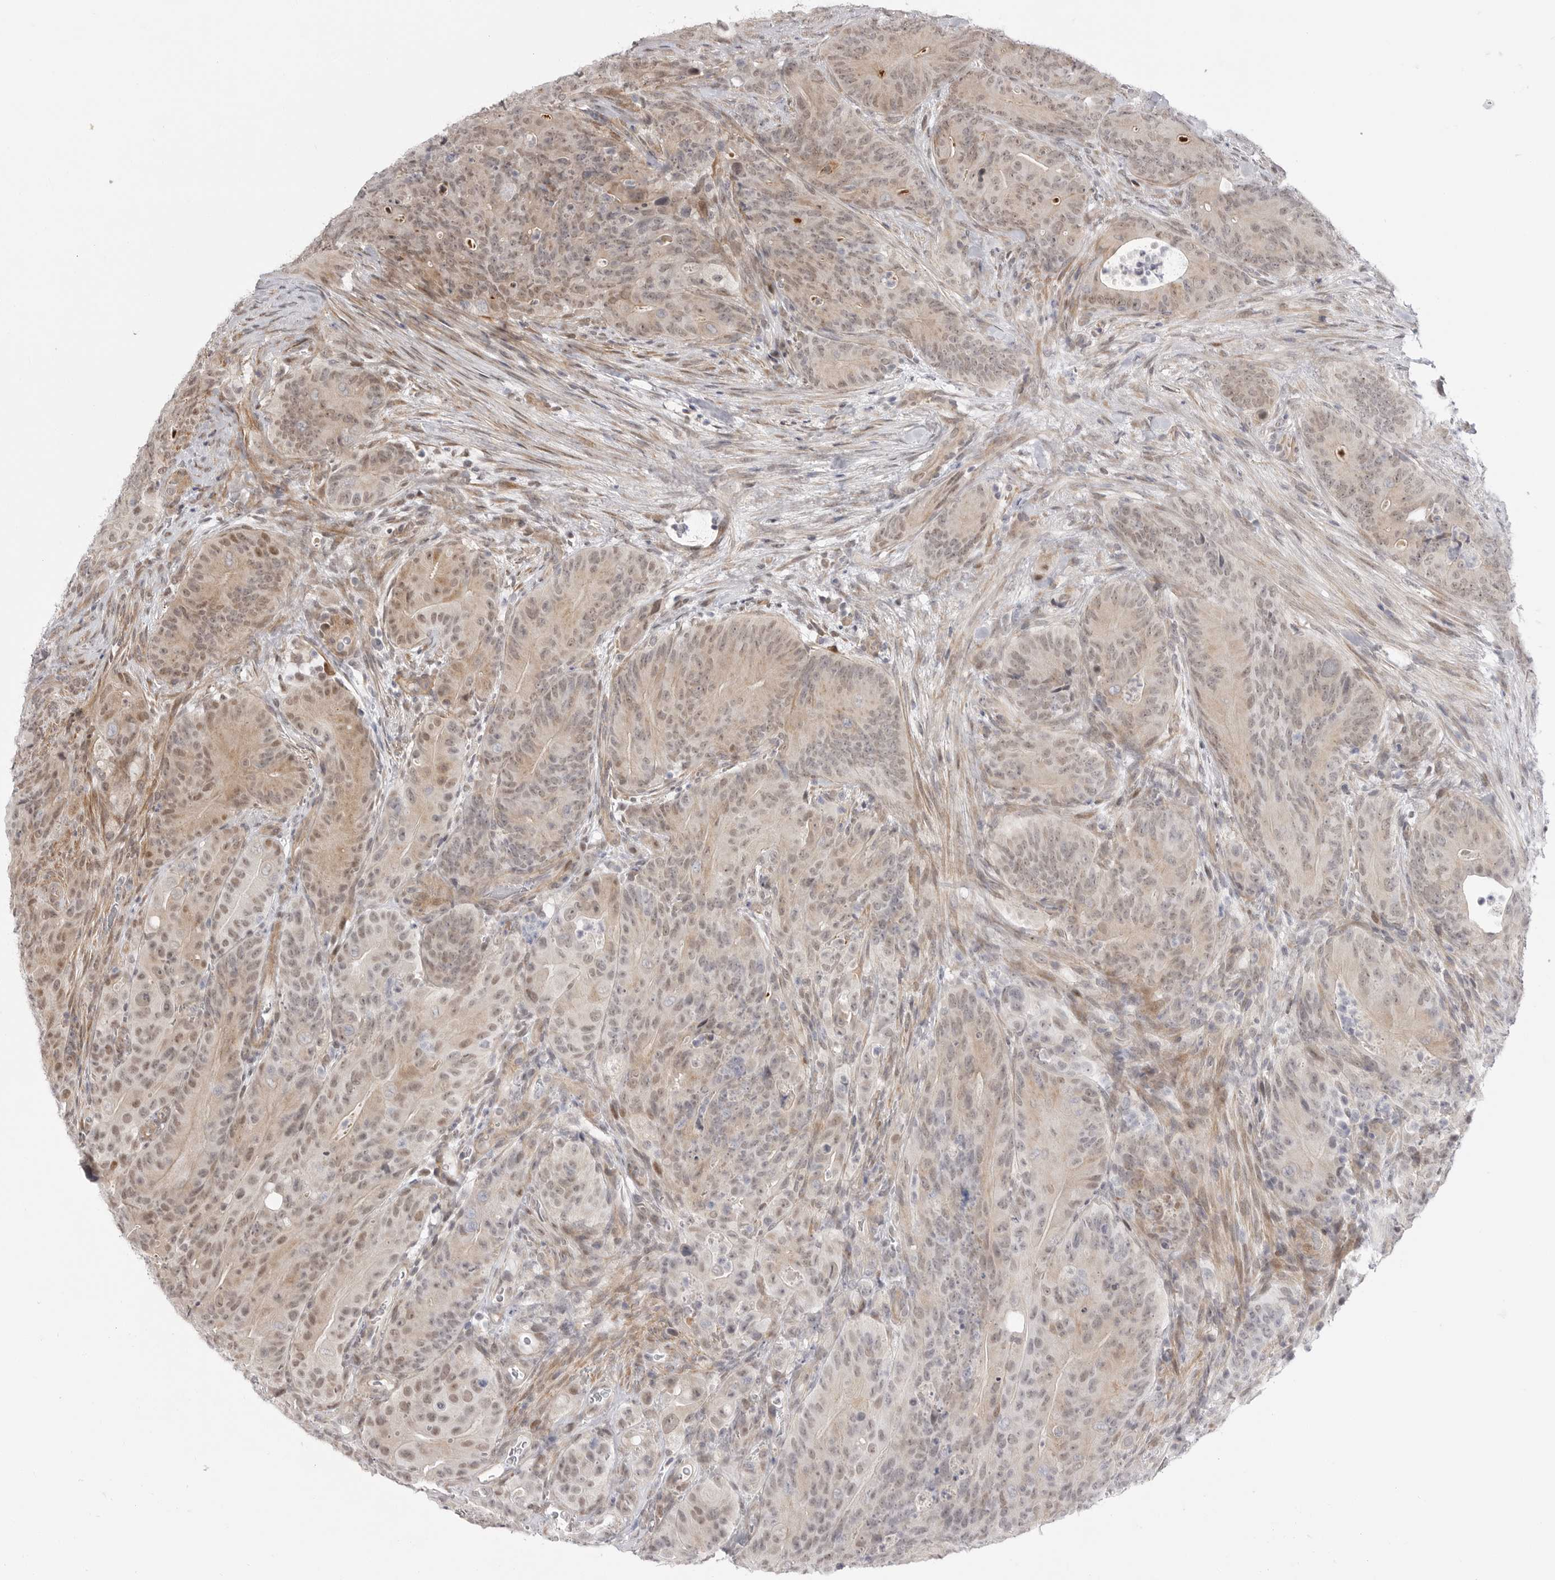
{"staining": {"intensity": "weak", "quantity": ">75%", "location": "cytoplasmic/membranous,nuclear"}, "tissue": "colorectal cancer", "cell_type": "Tumor cells", "image_type": "cancer", "snomed": [{"axis": "morphology", "description": "Normal tissue, NOS"}, {"axis": "topography", "description": "Colon"}], "caption": "Immunohistochemical staining of colorectal cancer exhibits weak cytoplasmic/membranous and nuclear protein positivity in about >75% of tumor cells.", "gene": "GGT6", "patient": {"sex": "female", "age": 82}}